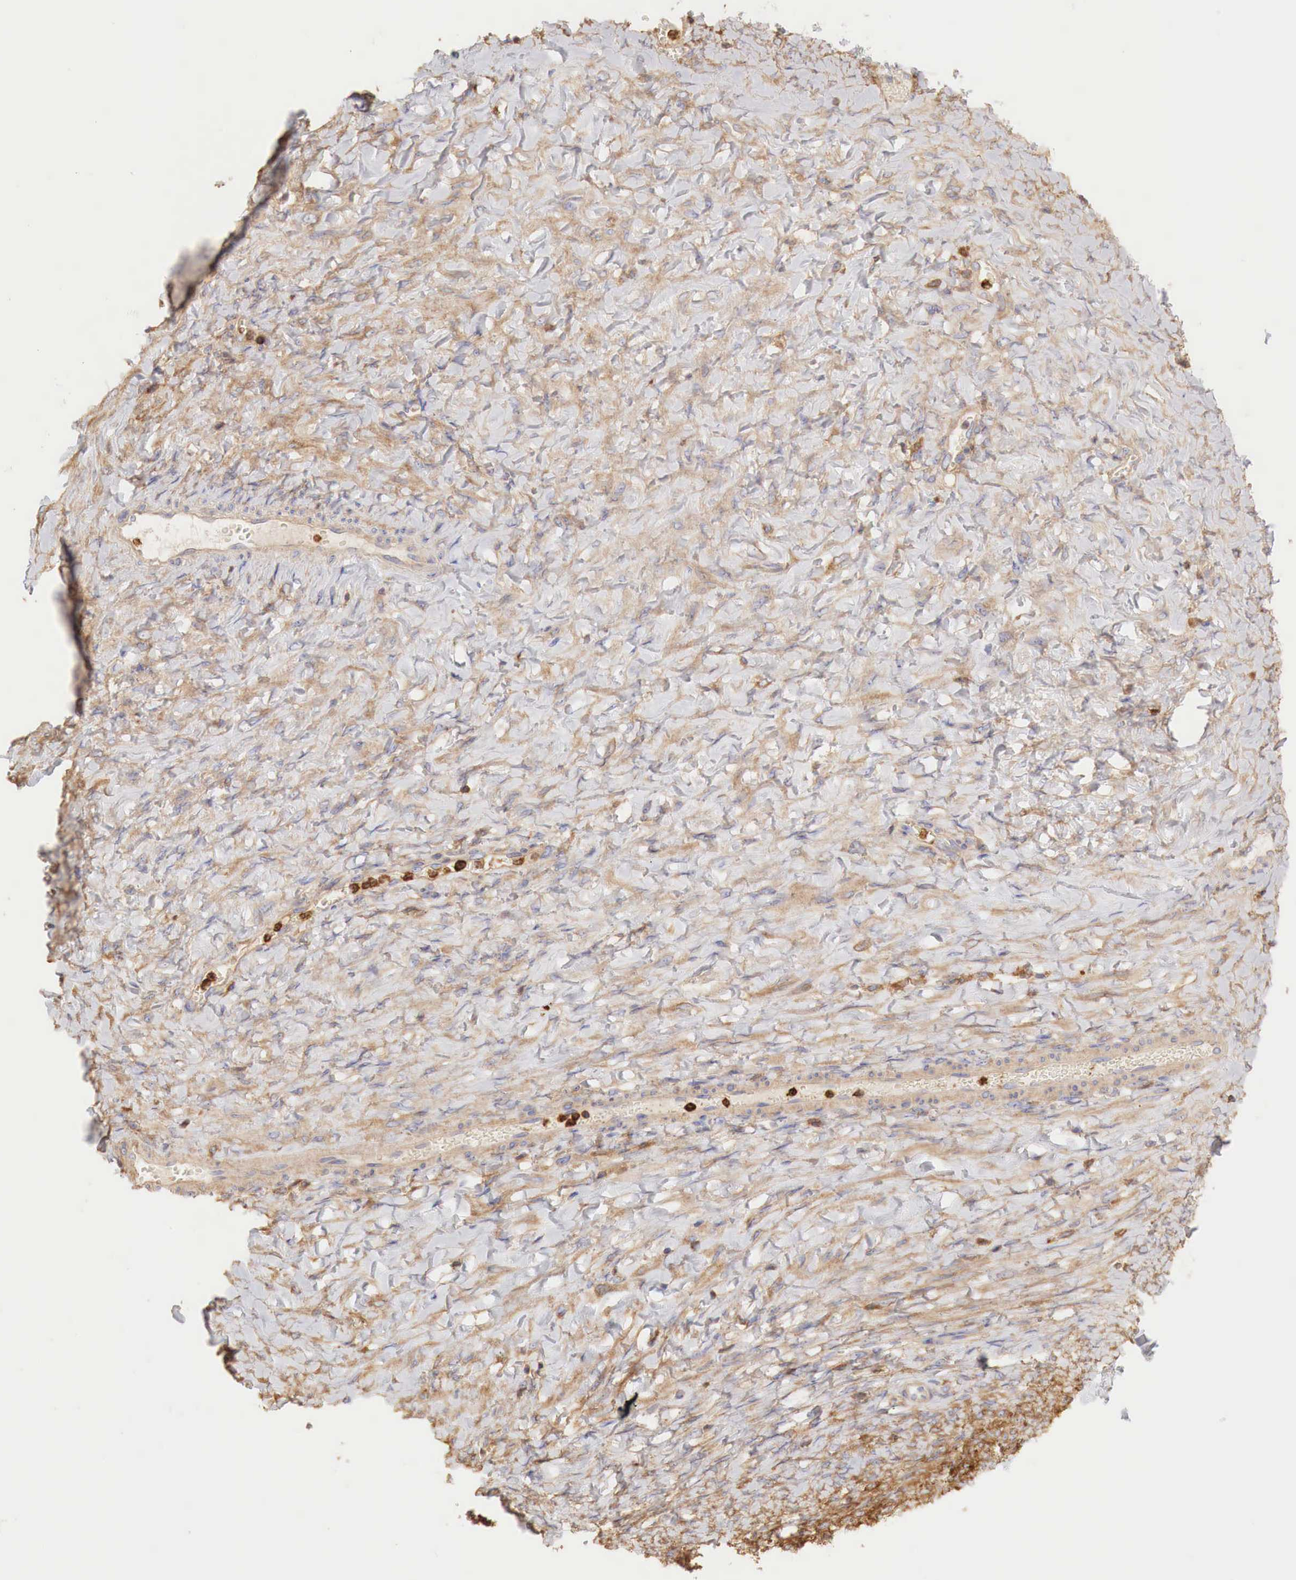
{"staining": {"intensity": "moderate", "quantity": "25%-75%", "location": "cytoplasmic/membranous"}, "tissue": "smooth muscle", "cell_type": "Smooth muscle cells", "image_type": "normal", "snomed": [{"axis": "morphology", "description": "Normal tissue, NOS"}, {"axis": "topography", "description": "Uterus"}], "caption": "A histopathology image showing moderate cytoplasmic/membranous positivity in approximately 25%-75% of smooth muscle cells in normal smooth muscle, as visualized by brown immunohistochemical staining.", "gene": "G6PD", "patient": {"sex": "female", "age": 56}}